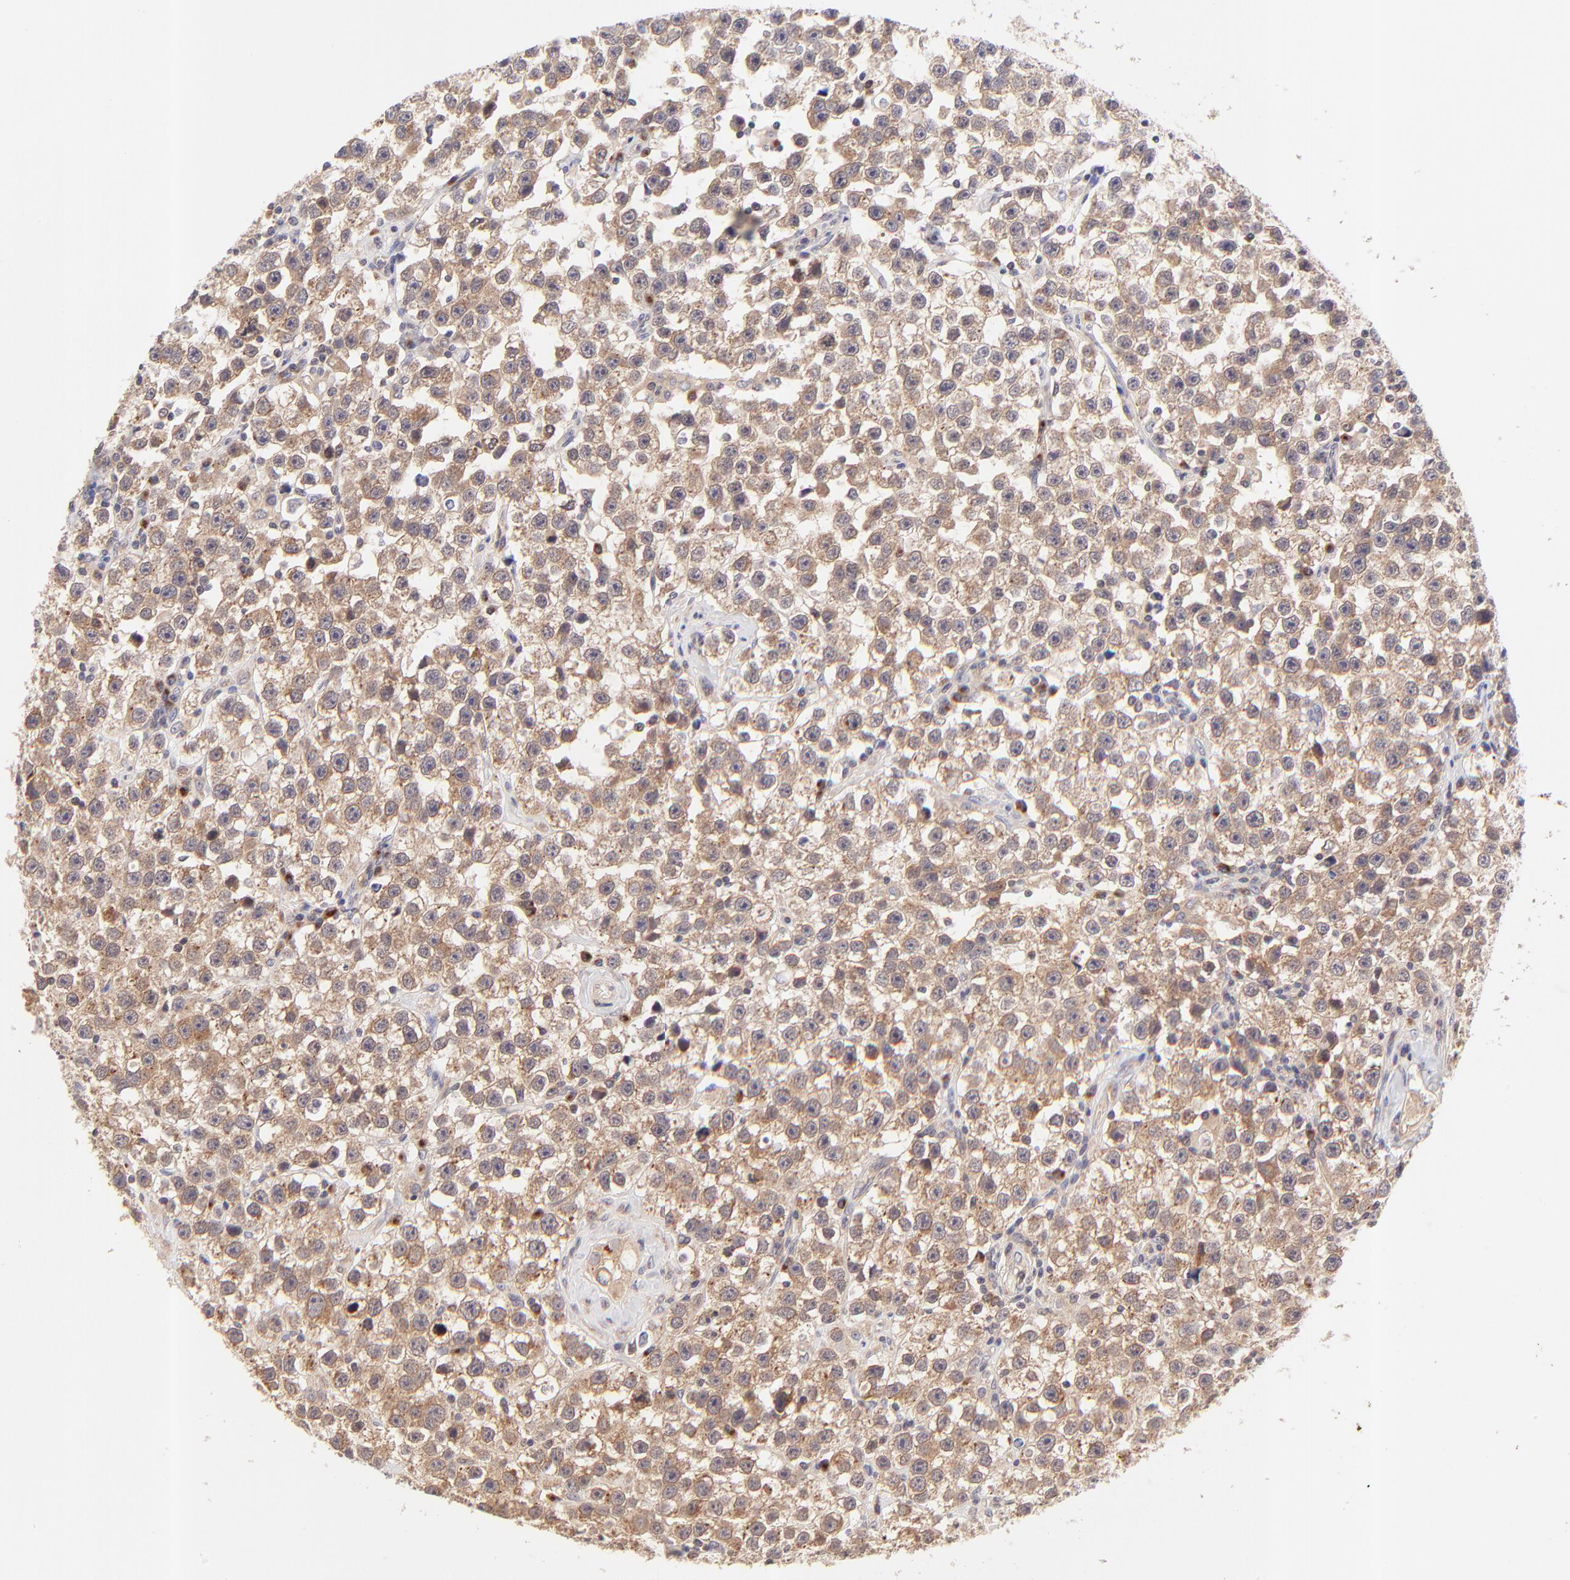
{"staining": {"intensity": "moderate", "quantity": ">75%", "location": "cytoplasmic/membranous"}, "tissue": "testis cancer", "cell_type": "Tumor cells", "image_type": "cancer", "snomed": [{"axis": "morphology", "description": "Seminoma, NOS"}, {"axis": "topography", "description": "Testis"}], "caption": "Tumor cells display medium levels of moderate cytoplasmic/membranous expression in about >75% of cells in human testis cancer. Ihc stains the protein in brown and the nuclei are stained blue.", "gene": "TNRC6B", "patient": {"sex": "male", "age": 32}}